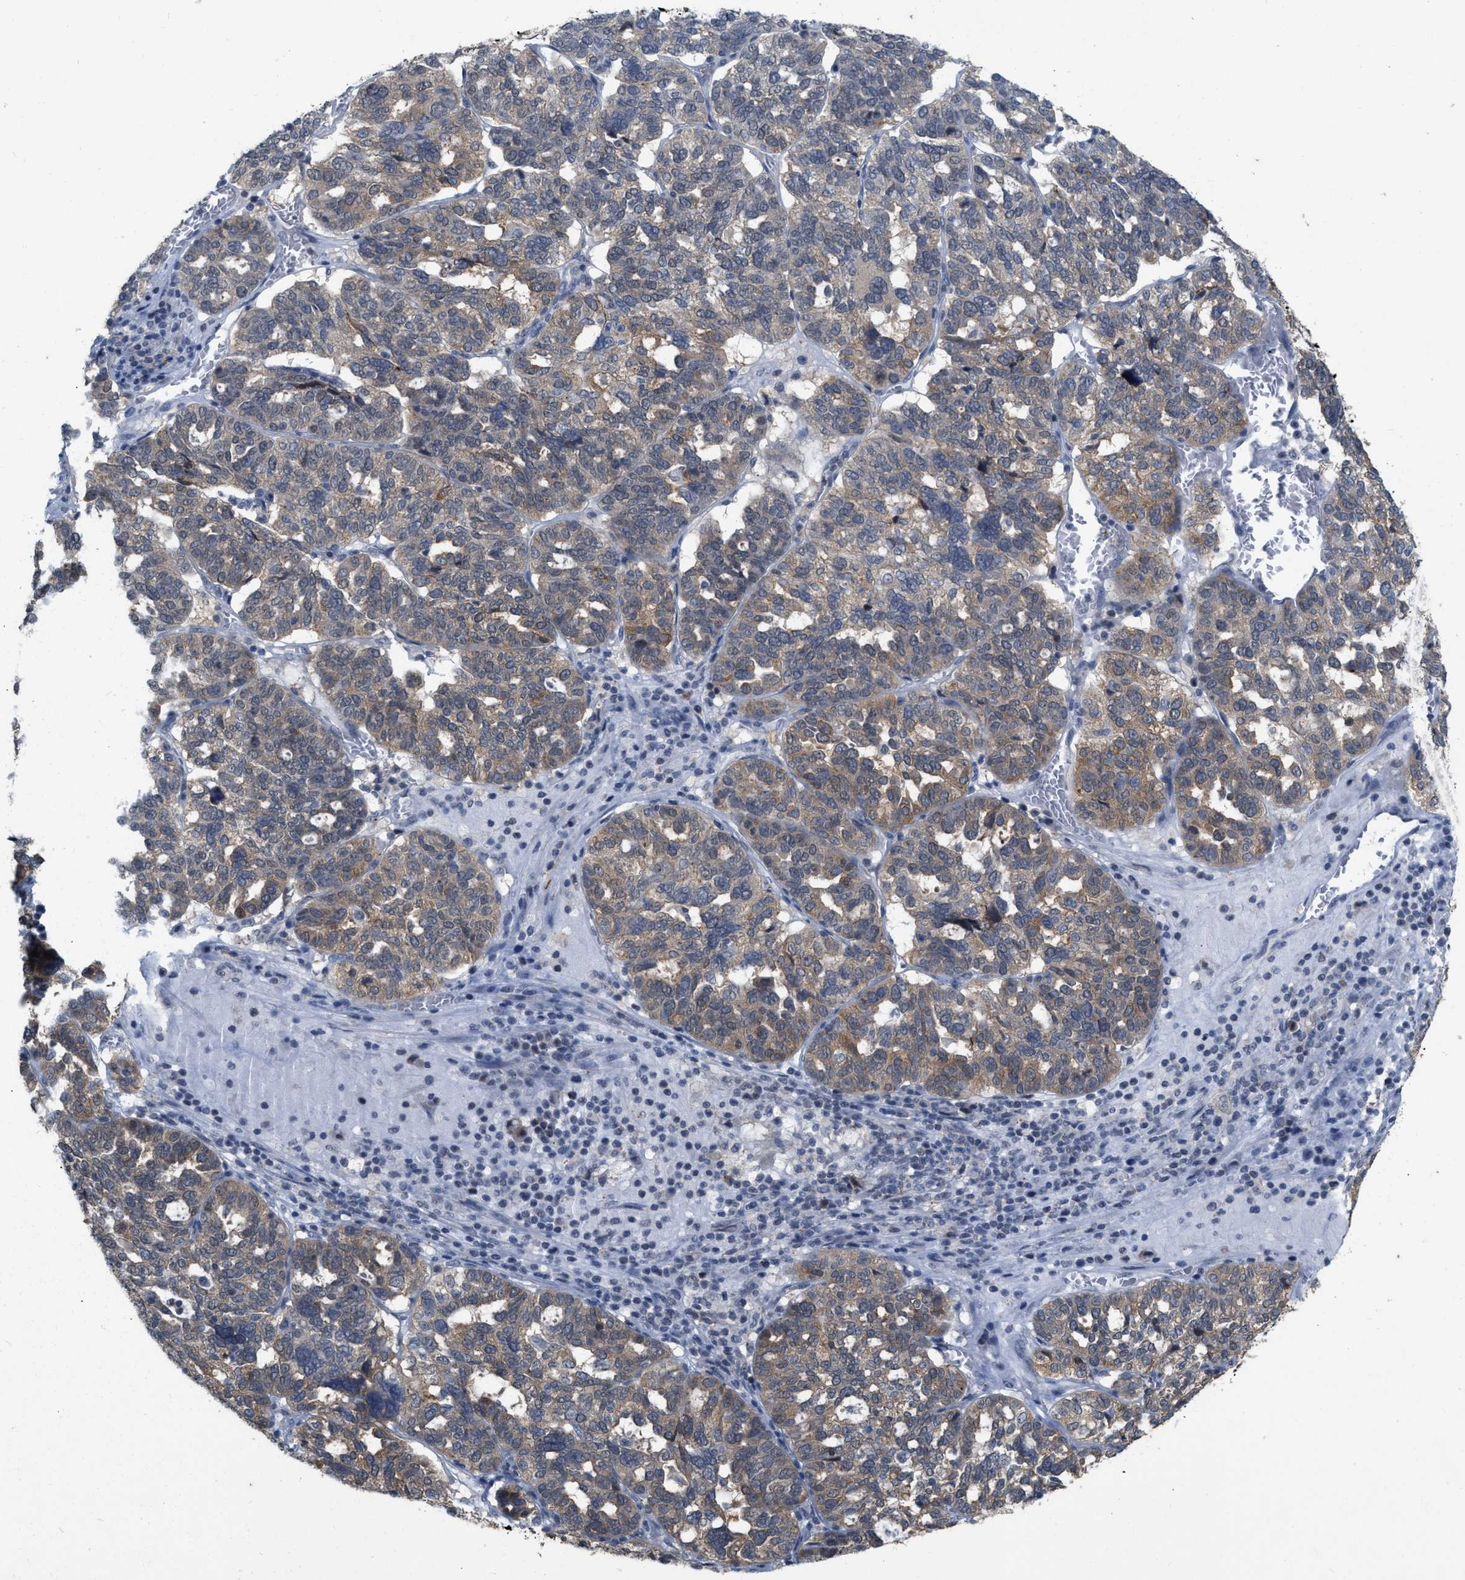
{"staining": {"intensity": "moderate", "quantity": ">75%", "location": "cytoplasmic/membranous"}, "tissue": "ovarian cancer", "cell_type": "Tumor cells", "image_type": "cancer", "snomed": [{"axis": "morphology", "description": "Cystadenocarcinoma, serous, NOS"}, {"axis": "topography", "description": "Ovary"}], "caption": "Ovarian cancer (serous cystadenocarcinoma) tissue shows moderate cytoplasmic/membranous staining in approximately >75% of tumor cells, visualized by immunohistochemistry.", "gene": "BAIAP2L1", "patient": {"sex": "female", "age": 59}}